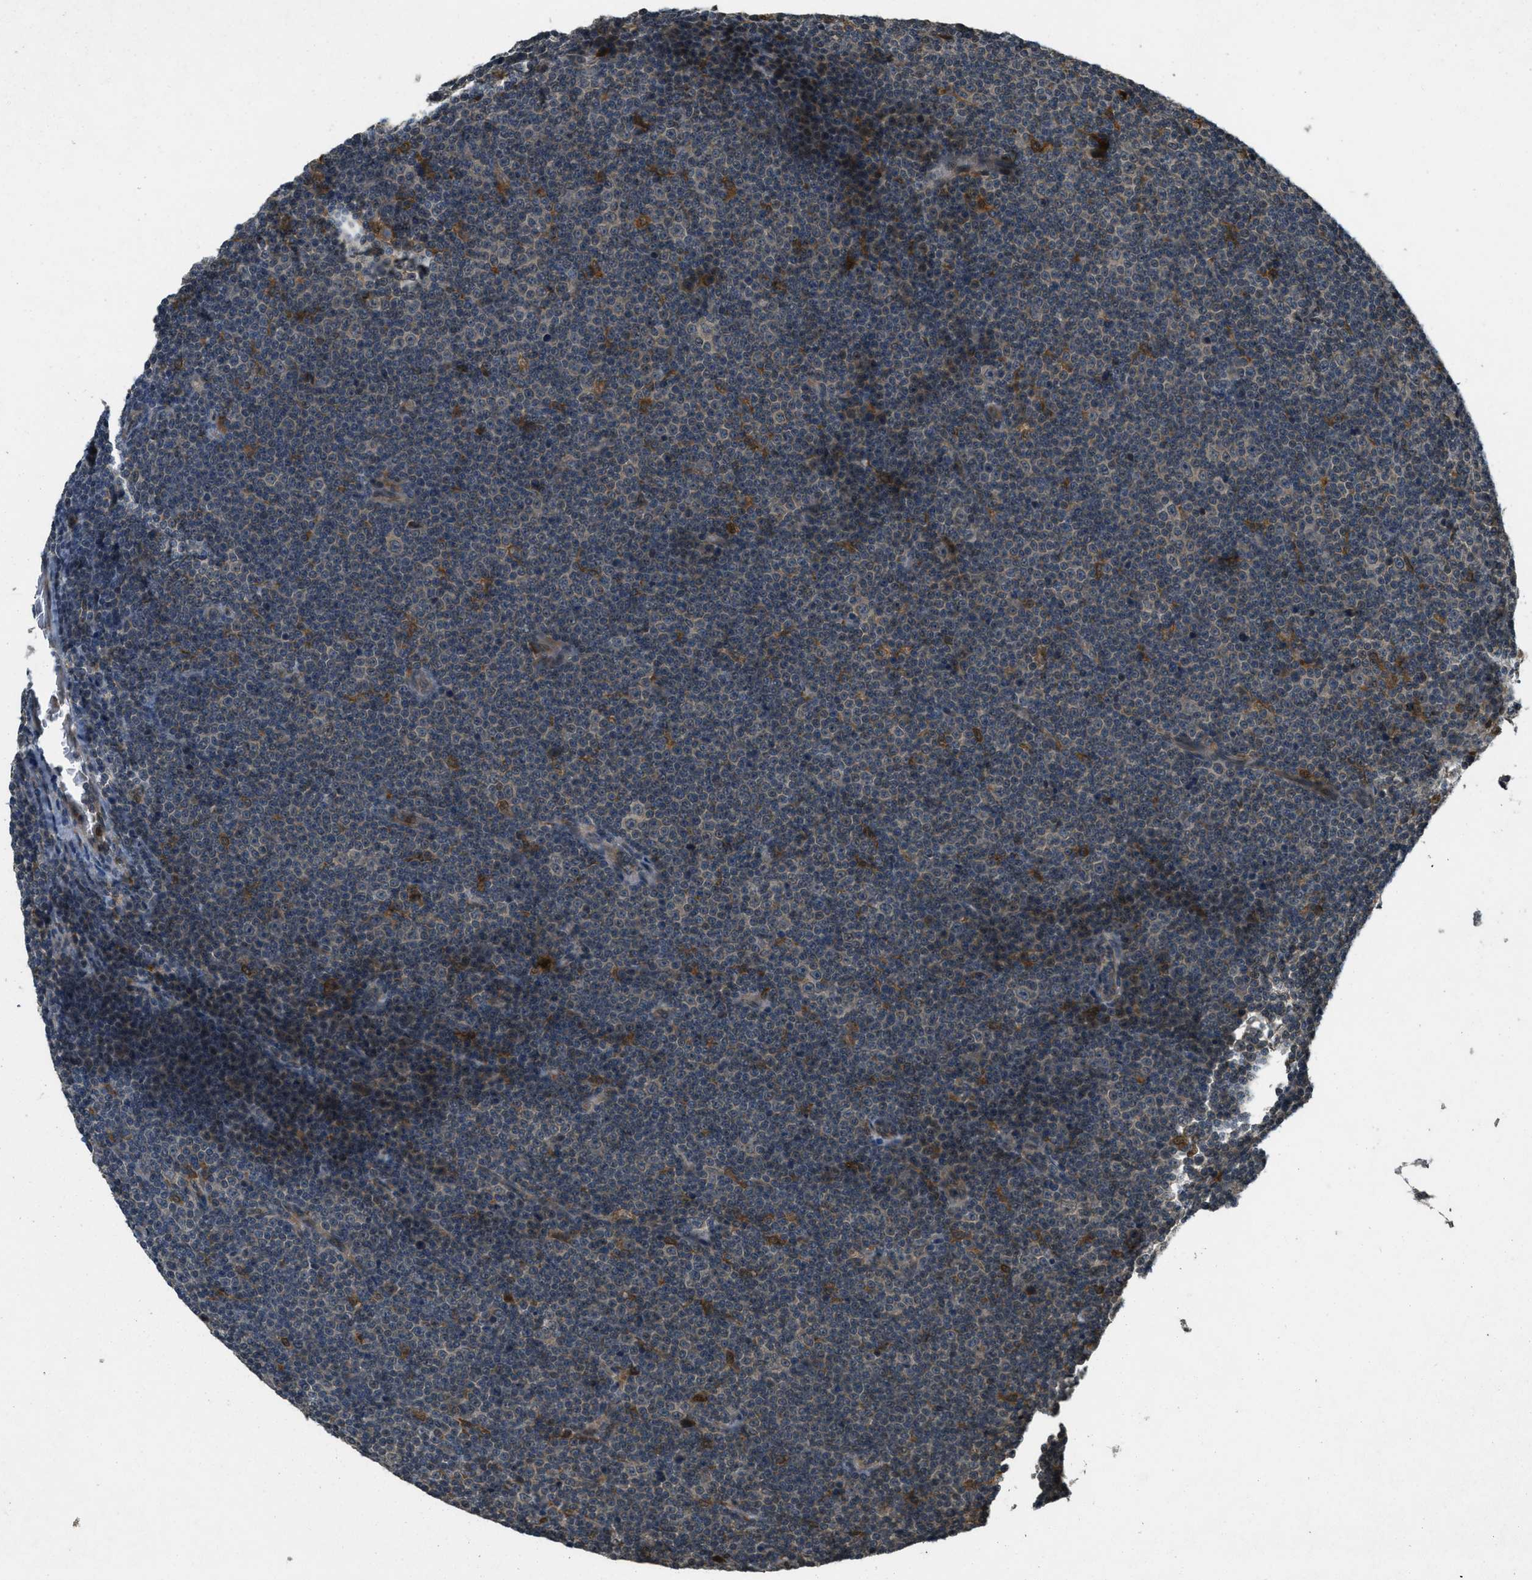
{"staining": {"intensity": "negative", "quantity": "none", "location": "none"}, "tissue": "lymphoma", "cell_type": "Tumor cells", "image_type": "cancer", "snomed": [{"axis": "morphology", "description": "Malignant lymphoma, non-Hodgkin's type, Low grade"}, {"axis": "topography", "description": "Lymph node"}], "caption": "Immunohistochemical staining of lymphoma shows no significant staining in tumor cells.", "gene": "ATG7", "patient": {"sex": "female", "age": 67}}